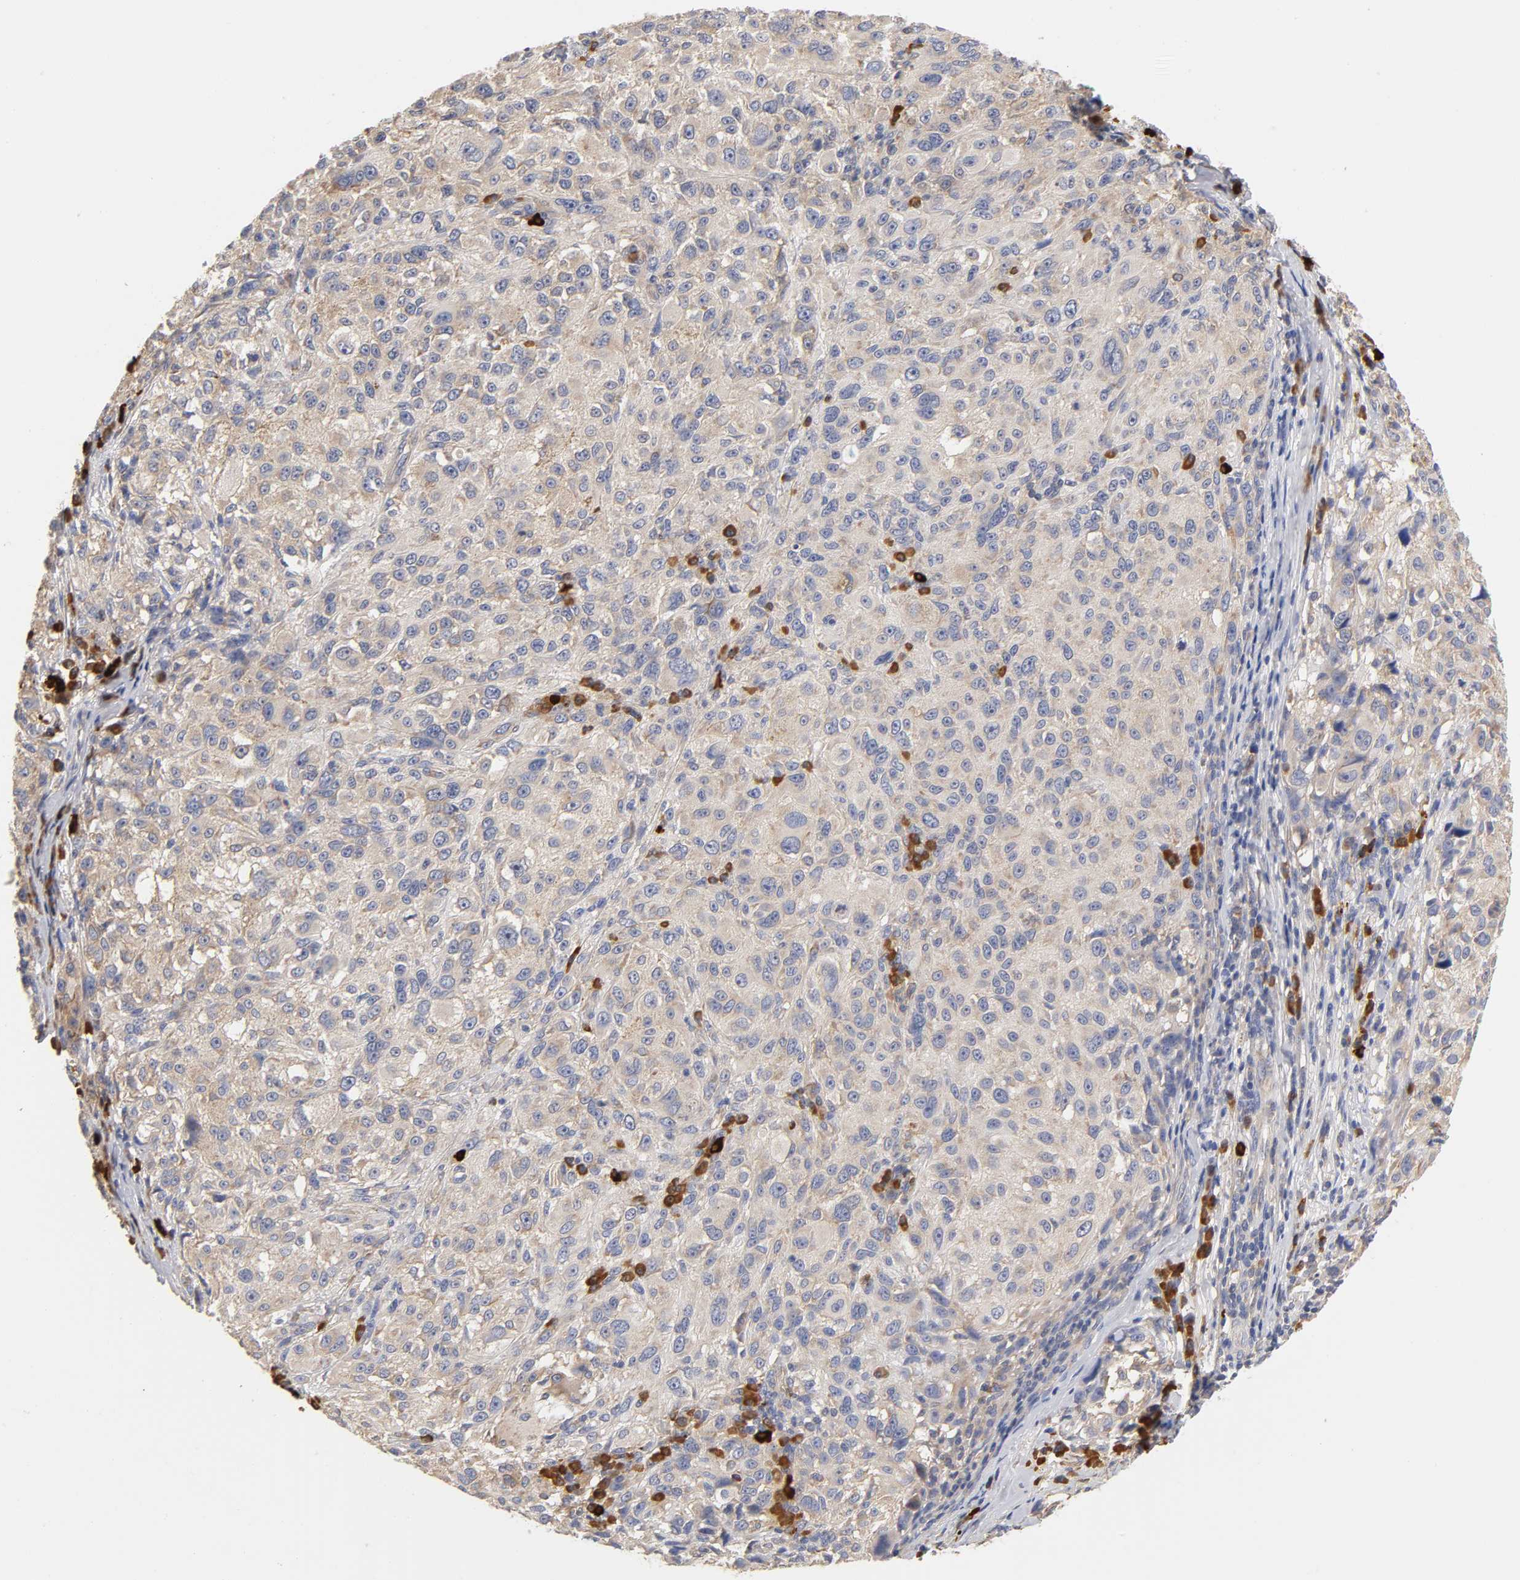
{"staining": {"intensity": "weak", "quantity": ">75%", "location": "cytoplasmic/membranous"}, "tissue": "melanoma", "cell_type": "Tumor cells", "image_type": "cancer", "snomed": [{"axis": "morphology", "description": "Necrosis, NOS"}, {"axis": "morphology", "description": "Malignant melanoma, NOS"}, {"axis": "topography", "description": "Skin"}], "caption": "This is an image of IHC staining of malignant melanoma, which shows weak positivity in the cytoplasmic/membranous of tumor cells.", "gene": "RPS29", "patient": {"sex": "female", "age": 87}}